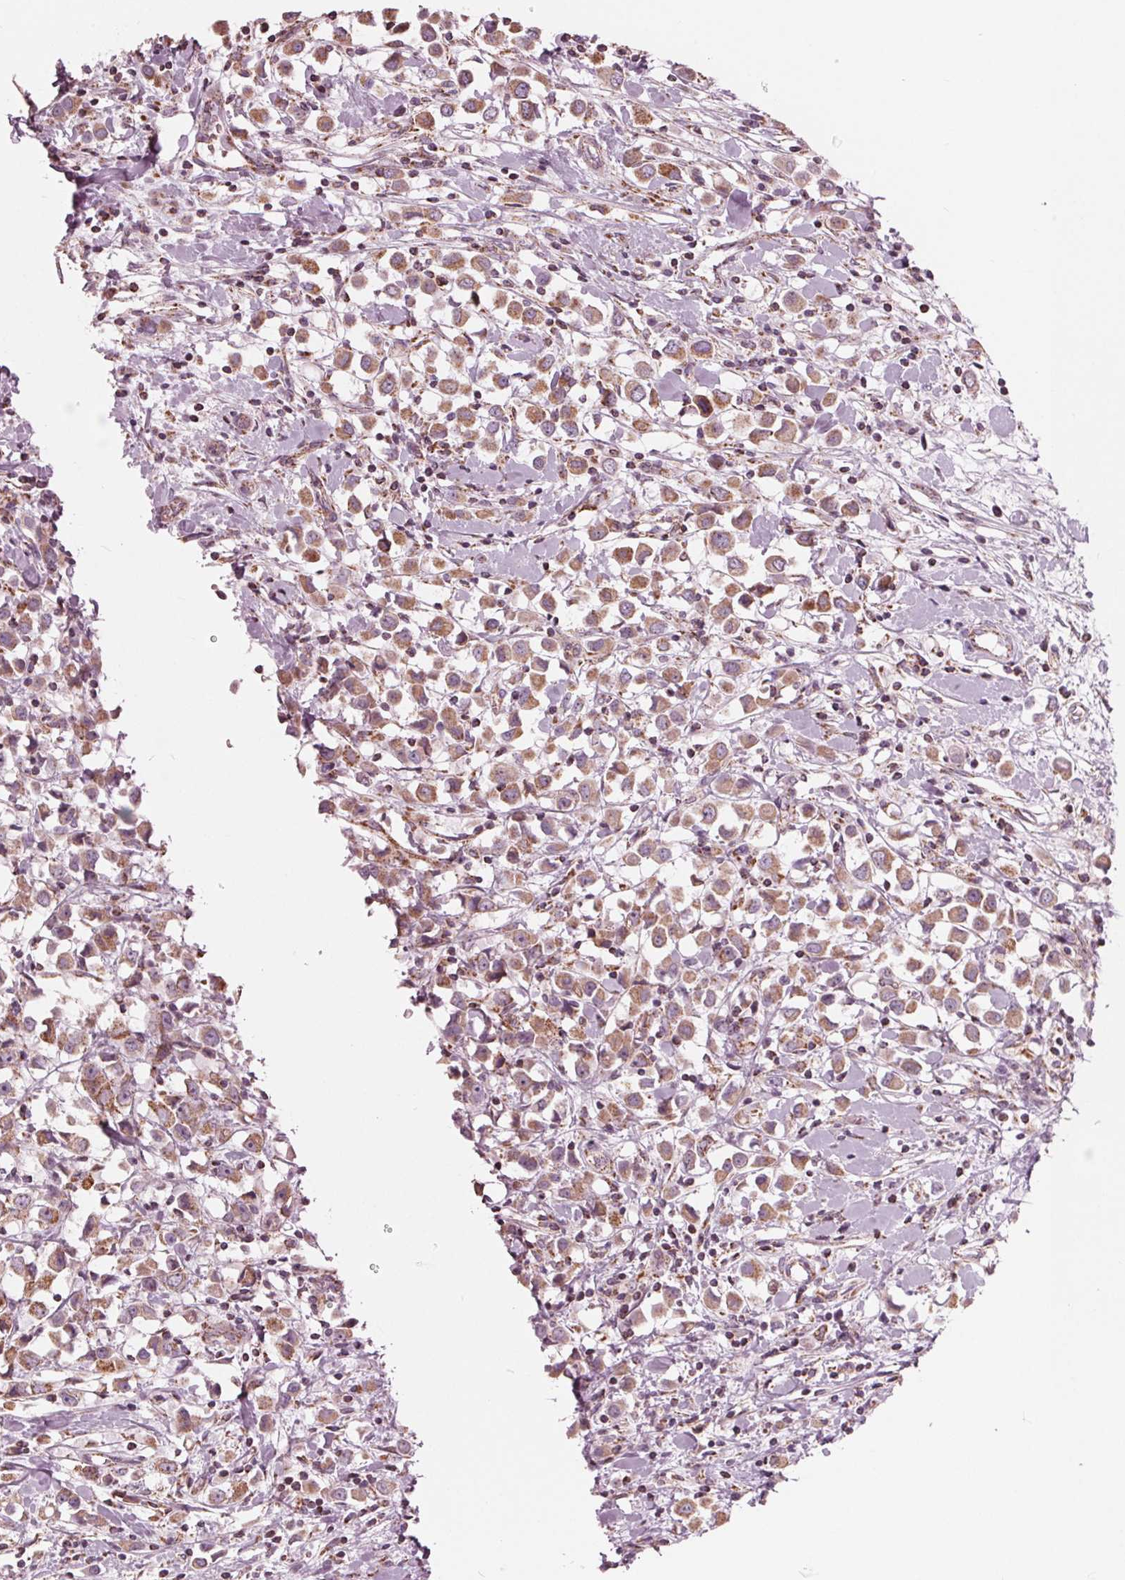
{"staining": {"intensity": "moderate", "quantity": ">75%", "location": "cytoplasmic/membranous"}, "tissue": "breast cancer", "cell_type": "Tumor cells", "image_type": "cancer", "snomed": [{"axis": "morphology", "description": "Duct carcinoma"}, {"axis": "topography", "description": "Breast"}], "caption": "Approximately >75% of tumor cells in infiltrating ductal carcinoma (breast) display moderate cytoplasmic/membranous protein positivity as visualized by brown immunohistochemical staining.", "gene": "DCAF4L2", "patient": {"sex": "female", "age": 61}}